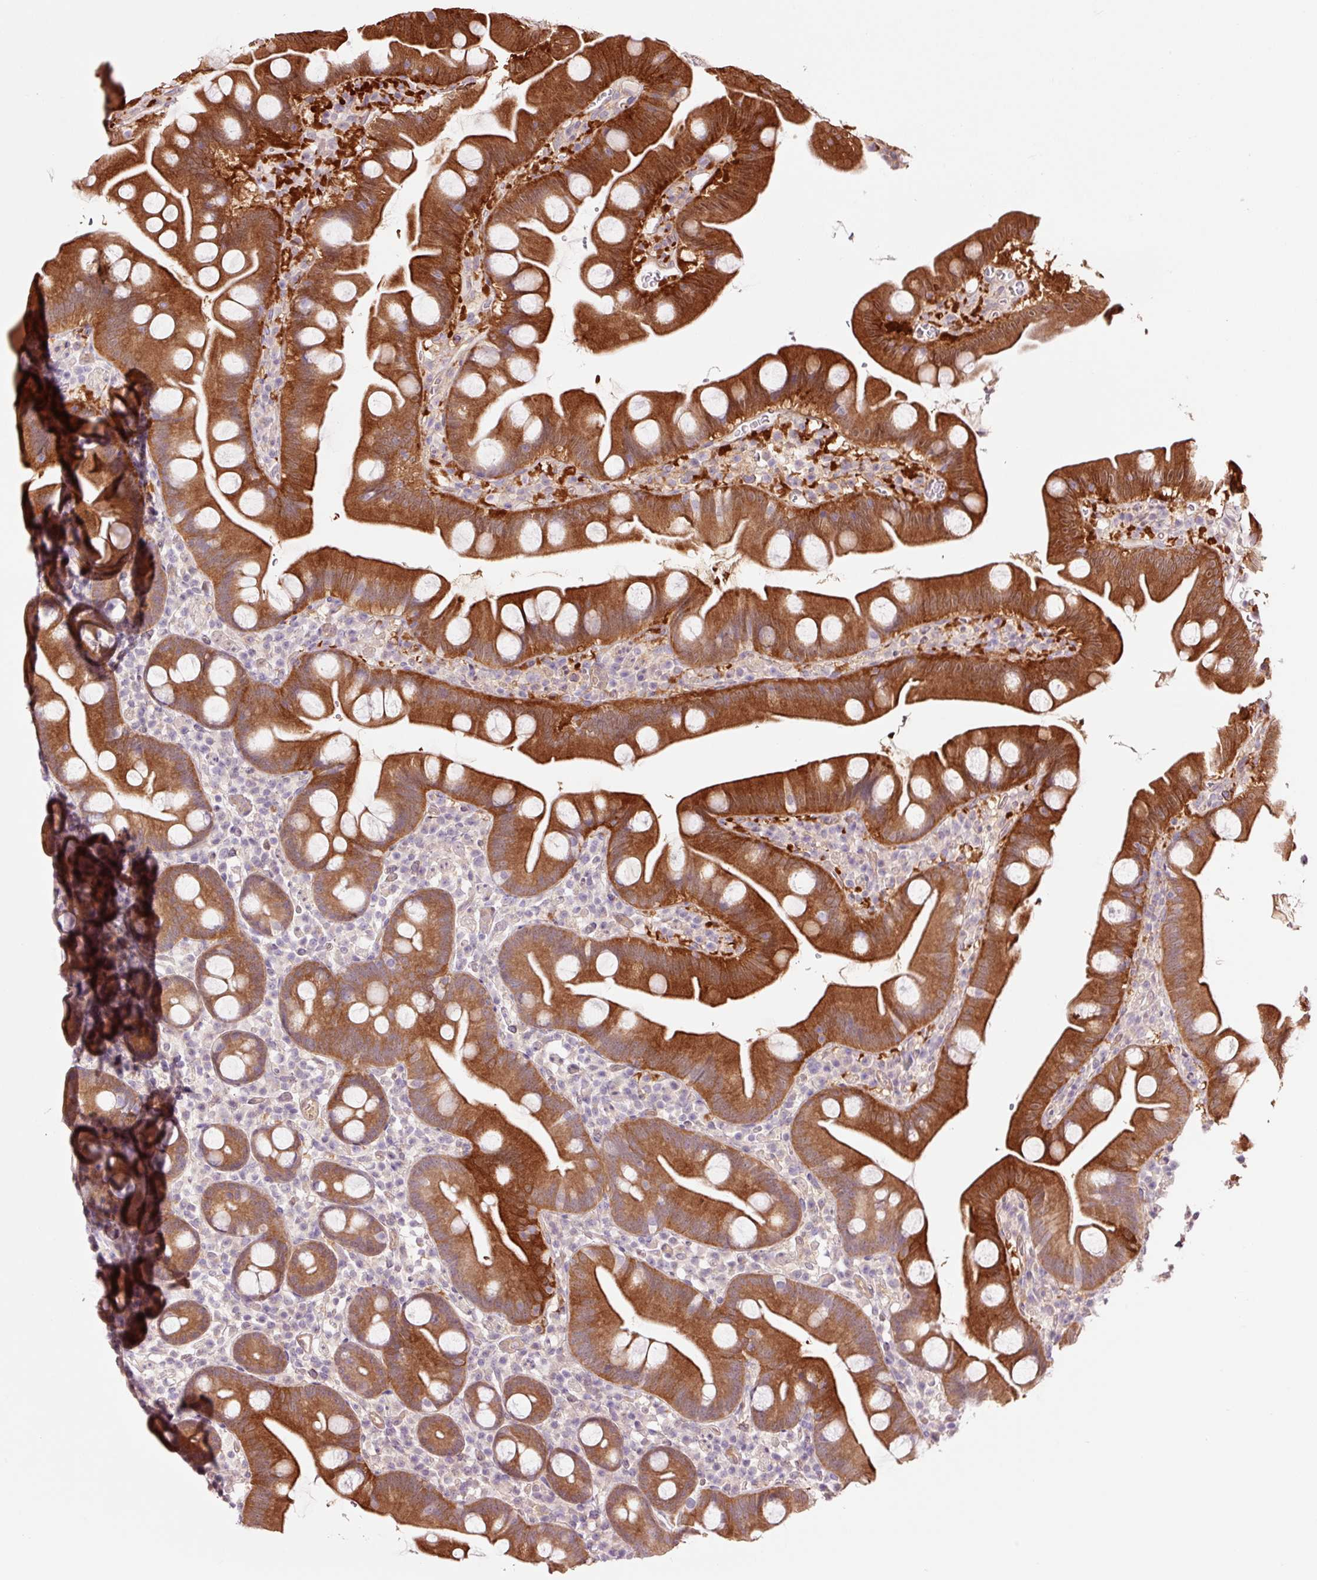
{"staining": {"intensity": "strong", "quantity": ">75%", "location": "cytoplasmic/membranous"}, "tissue": "small intestine", "cell_type": "Glandular cells", "image_type": "normal", "snomed": [{"axis": "morphology", "description": "Normal tissue, NOS"}, {"axis": "topography", "description": "Small intestine"}], "caption": "Protein expression analysis of benign small intestine reveals strong cytoplasmic/membranous staining in about >75% of glandular cells. The protein of interest is shown in brown color, while the nuclei are stained blue.", "gene": "FBXL14", "patient": {"sex": "female", "age": 68}}